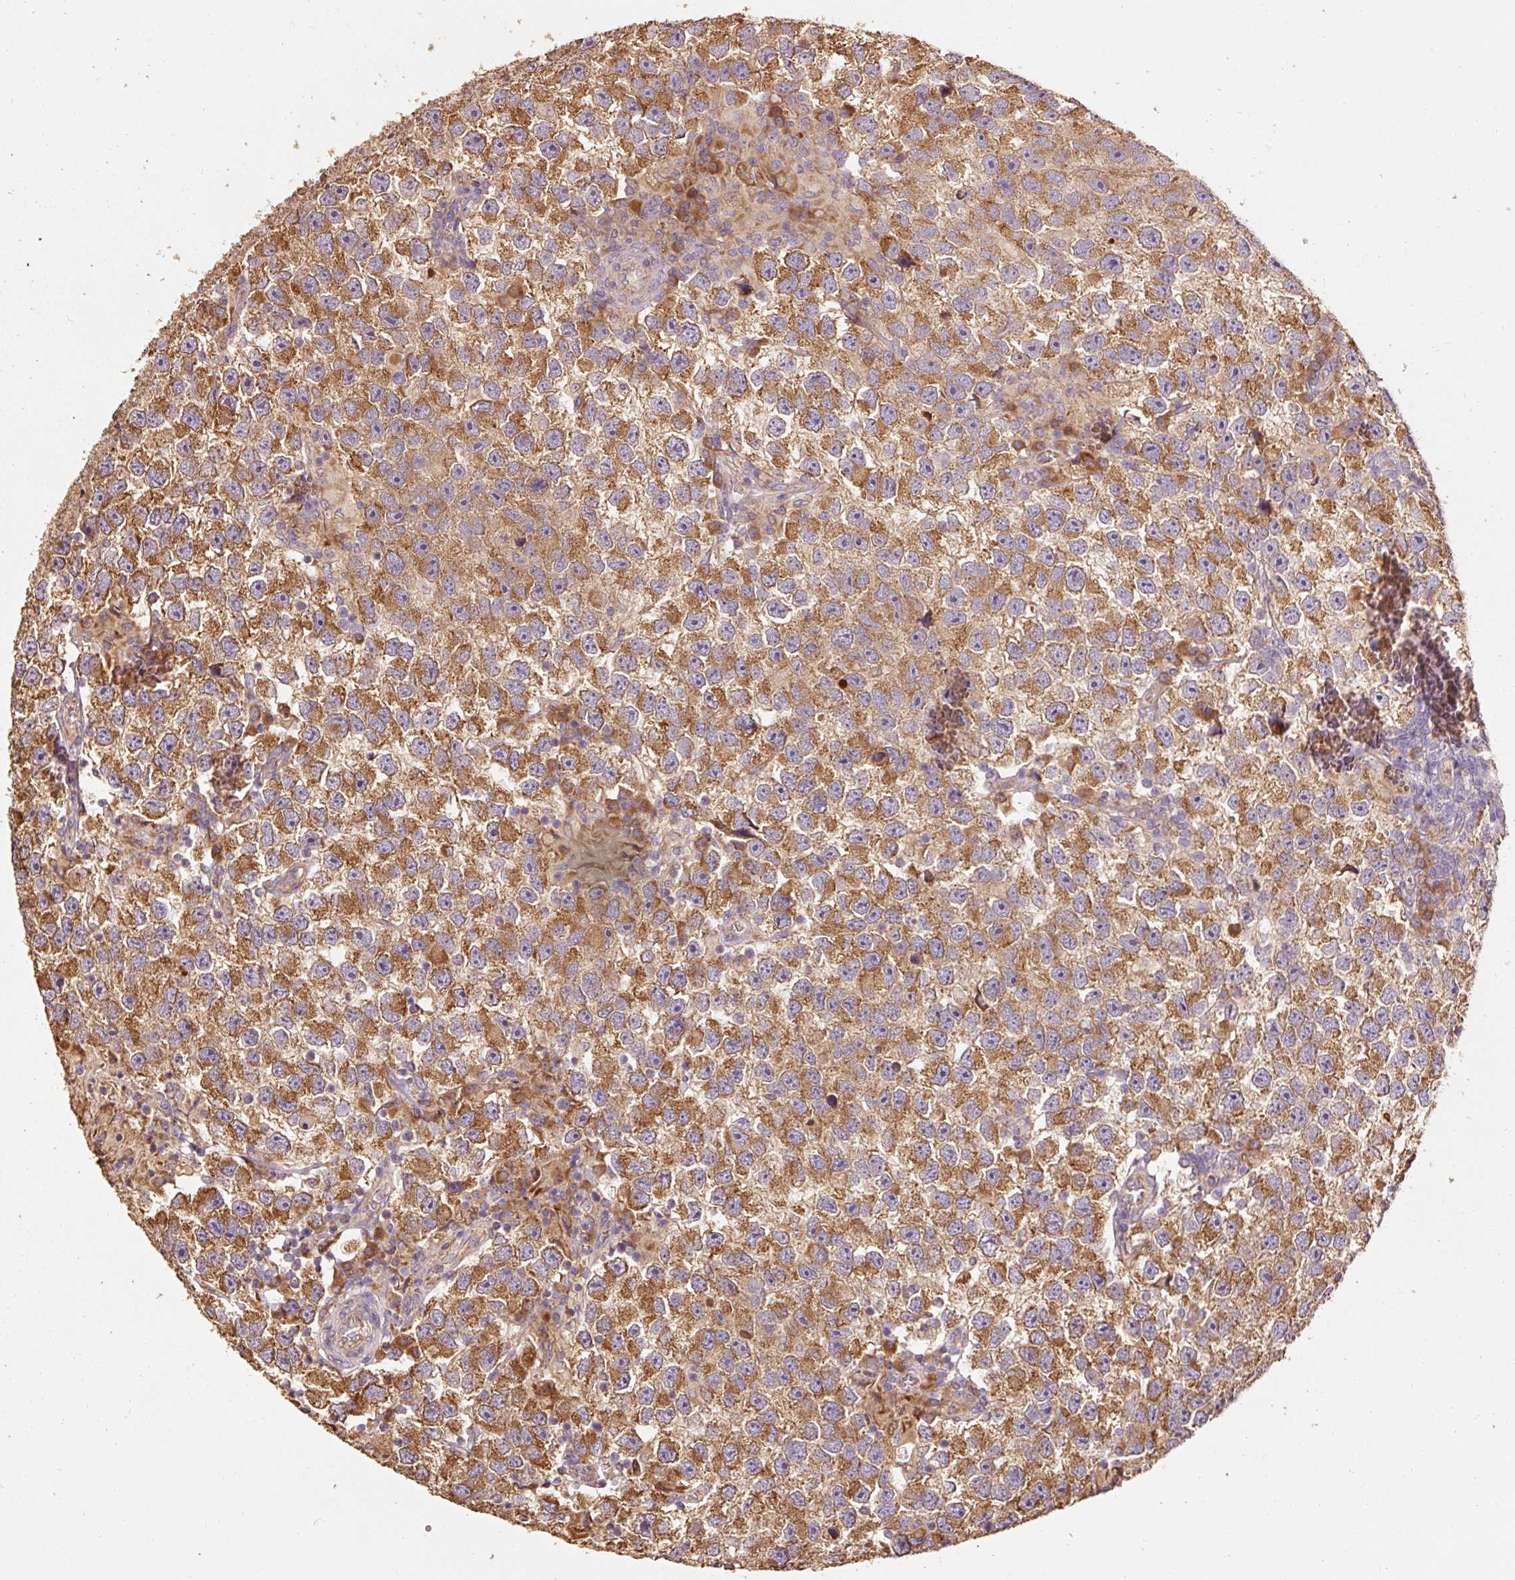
{"staining": {"intensity": "moderate", "quantity": ">75%", "location": "cytoplasmic/membranous"}, "tissue": "testis cancer", "cell_type": "Tumor cells", "image_type": "cancer", "snomed": [{"axis": "morphology", "description": "Seminoma, NOS"}, {"axis": "topography", "description": "Testis"}], "caption": "Moderate cytoplasmic/membranous staining is seen in about >75% of tumor cells in testis seminoma.", "gene": "EFHC1", "patient": {"sex": "male", "age": 26}}